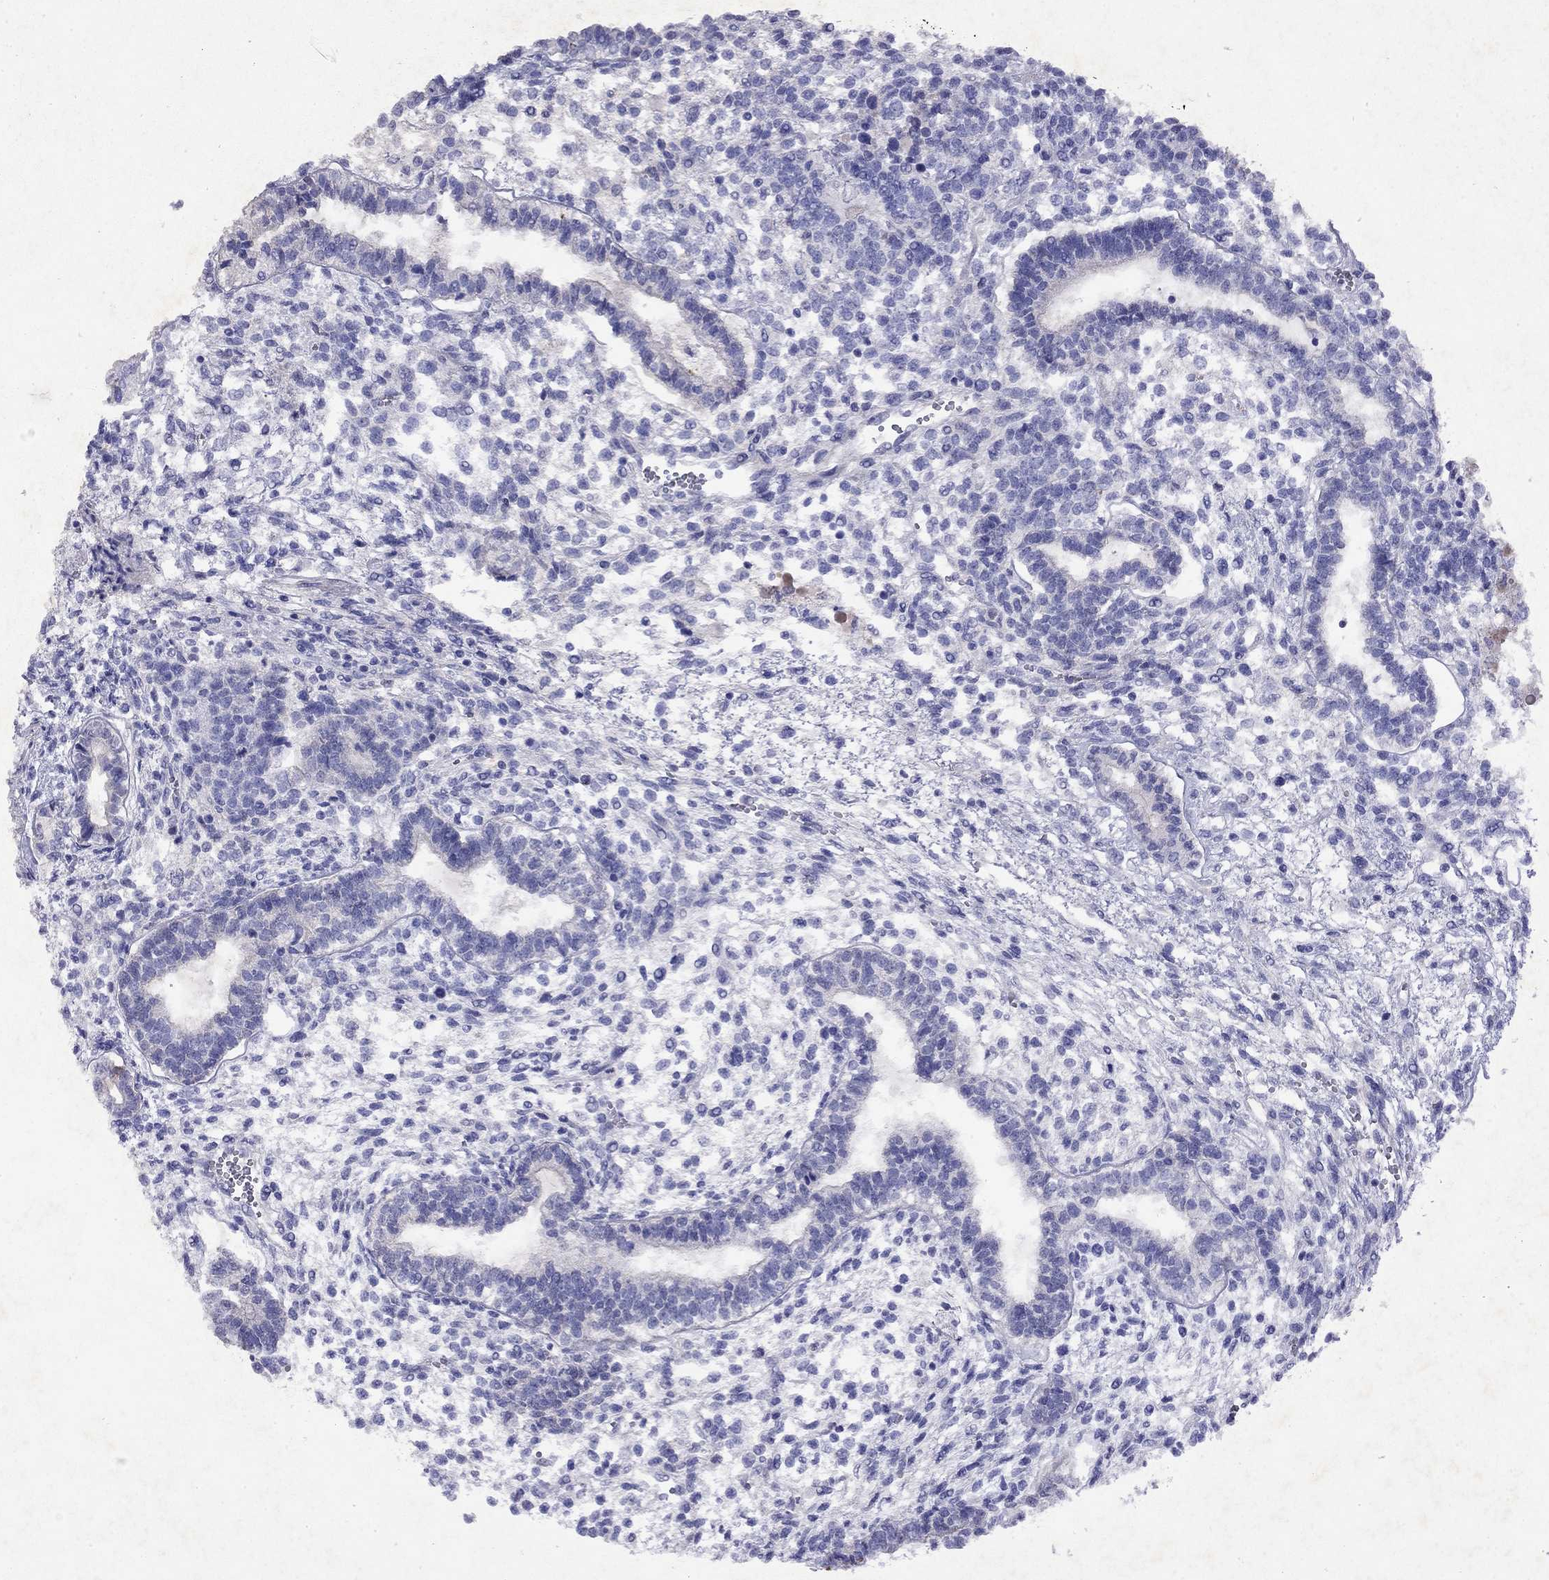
{"staining": {"intensity": "negative", "quantity": "none", "location": "none"}, "tissue": "testis cancer", "cell_type": "Tumor cells", "image_type": "cancer", "snomed": [{"axis": "morphology", "description": "Carcinoma, Embryonal, NOS"}, {"axis": "topography", "description": "Testis"}], "caption": "Immunohistochemistry photomicrograph of neoplastic tissue: testis embryonal carcinoma stained with DAB (3,3'-diaminobenzidine) exhibits no significant protein expression in tumor cells. The staining was performed using DAB to visualize the protein expression in brown, while the nuclei were stained in blue with hematoxylin (Magnification: 20x).", "gene": "GNAT3", "patient": {"sex": "male", "age": 37}}